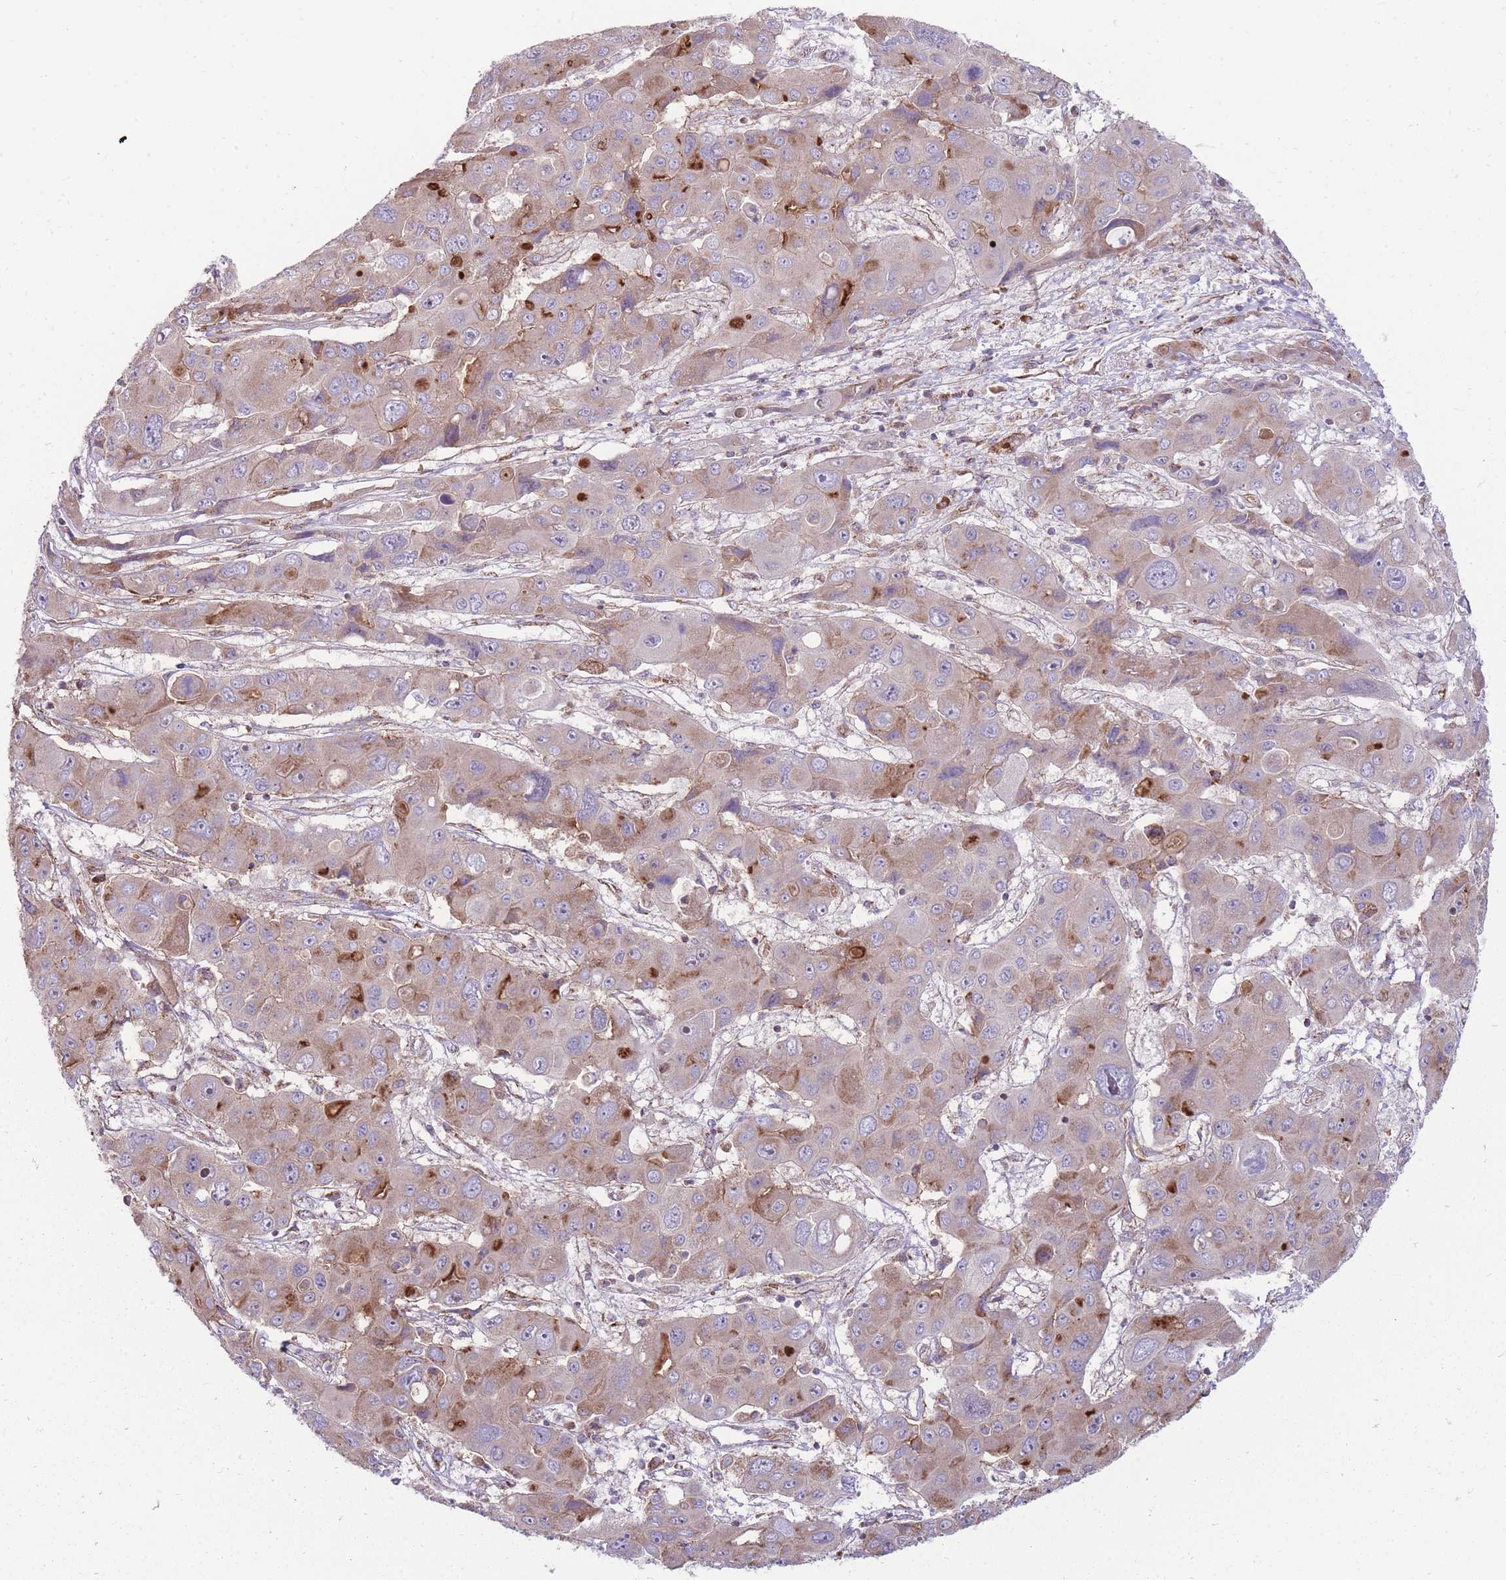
{"staining": {"intensity": "moderate", "quantity": "<25%", "location": "cytoplasmic/membranous"}, "tissue": "liver cancer", "cell_type": "Tumor cells", "image_type": "cancer", "snomed": [{"axis": "morphology", "description": "Cholangiocarcinoma"}, {"axis": "topography", "description": "Liver"}], "caption": "A micrograph of liver cancer stained for a protein displays moderate cytoplasmic/membranous brown staining in tumor cells. Nuclei are stained in blue.", "gene": "ANKRD10", "patient": {"sex": "male", "age": 67}}